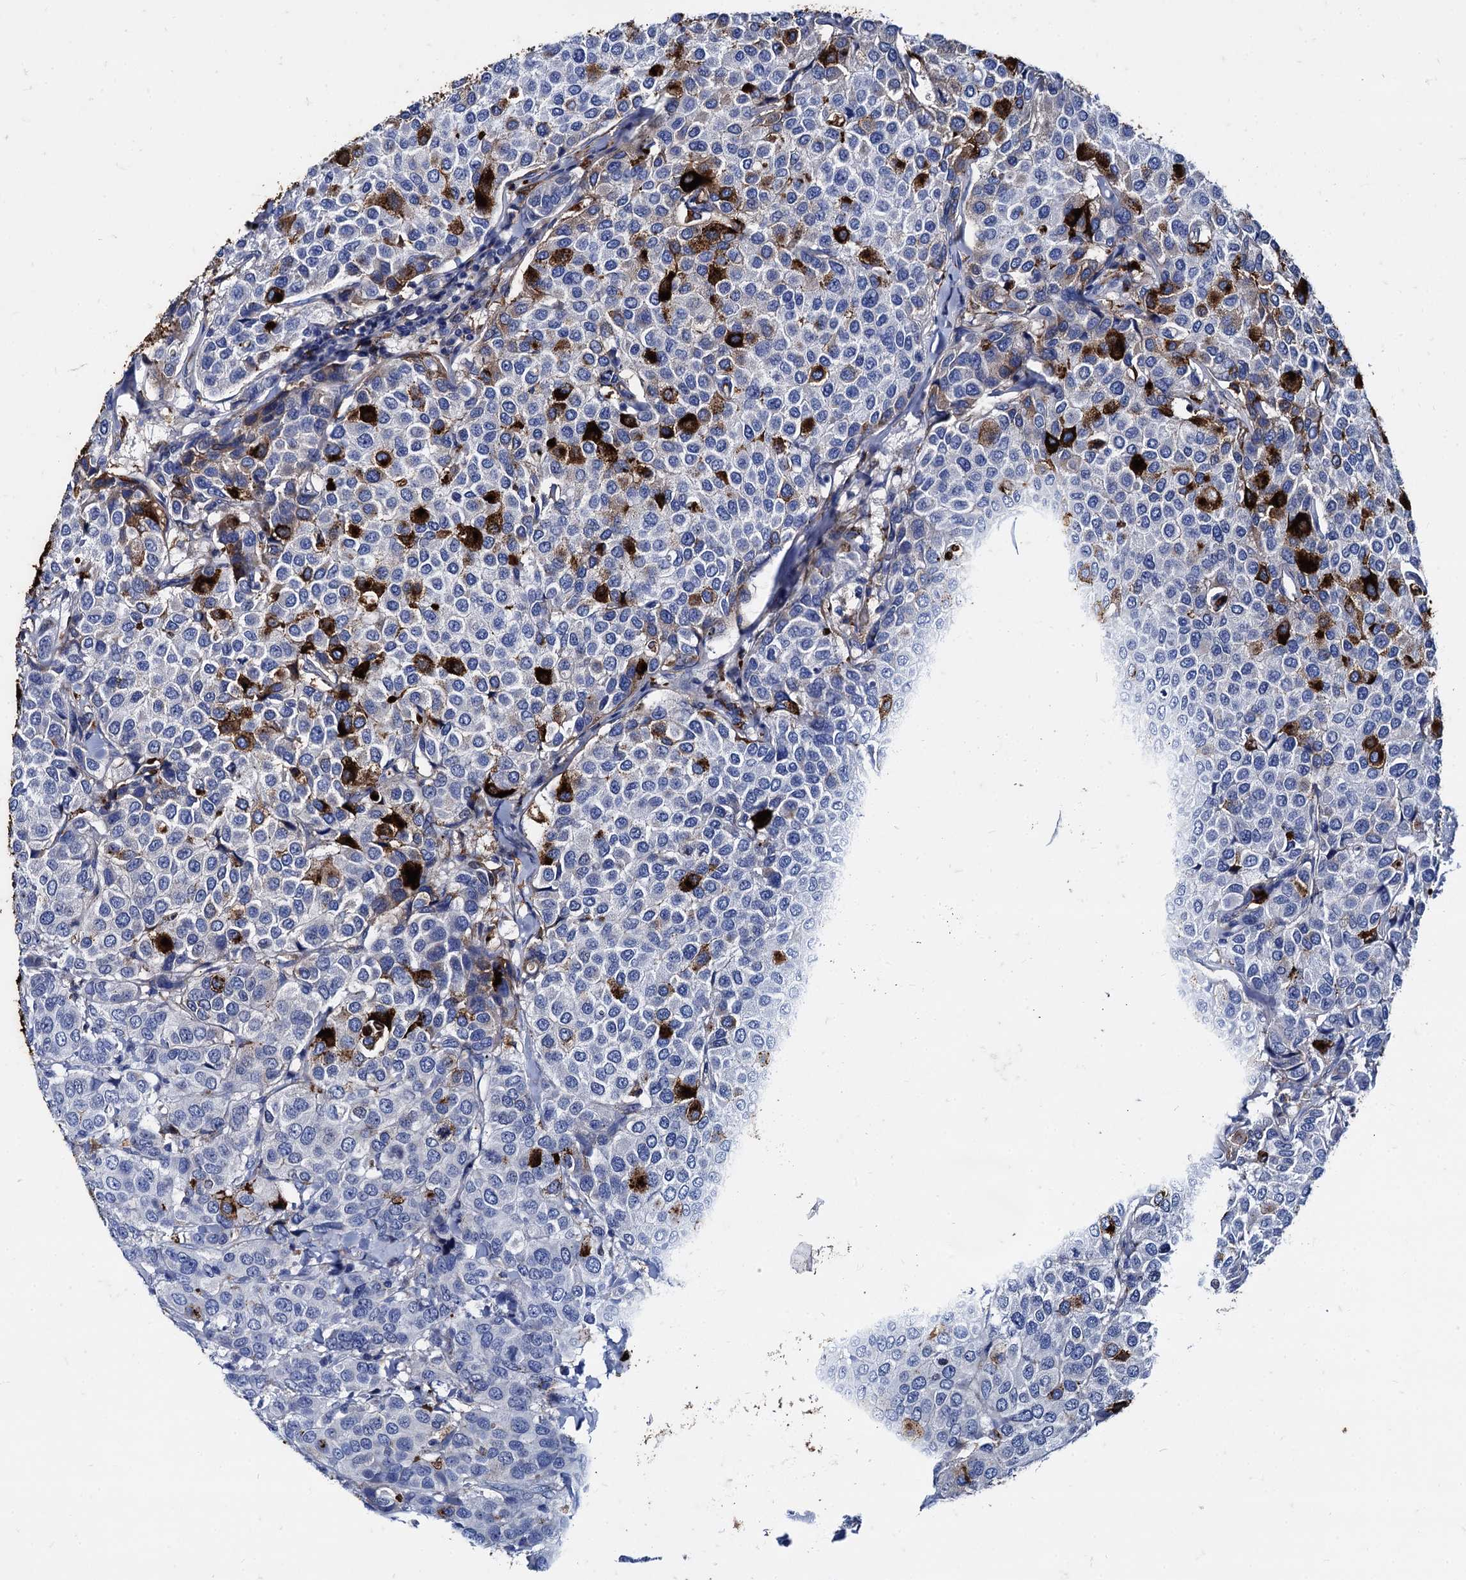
{"staining": {"intensity": "strong", "quantity": "<25%", "location": "cytoplasmic/membranous"}, "tissue": "breast cancer", "cell_type": "Tumor cells", "image_type": "cancer", "snomed": [{"axis": "morphology", "description": "Duct carcinoma"}, {"axis": "topography", "description": "Breast"}], "caption": "Immunohistochemical staining of human breast intraductal carcinoma exhibits strong cytoplasmic/membranous protein staining in about <25% of tumor cells.", "gene": "APOD", "patient": {"sex": "female", "age": 55}}